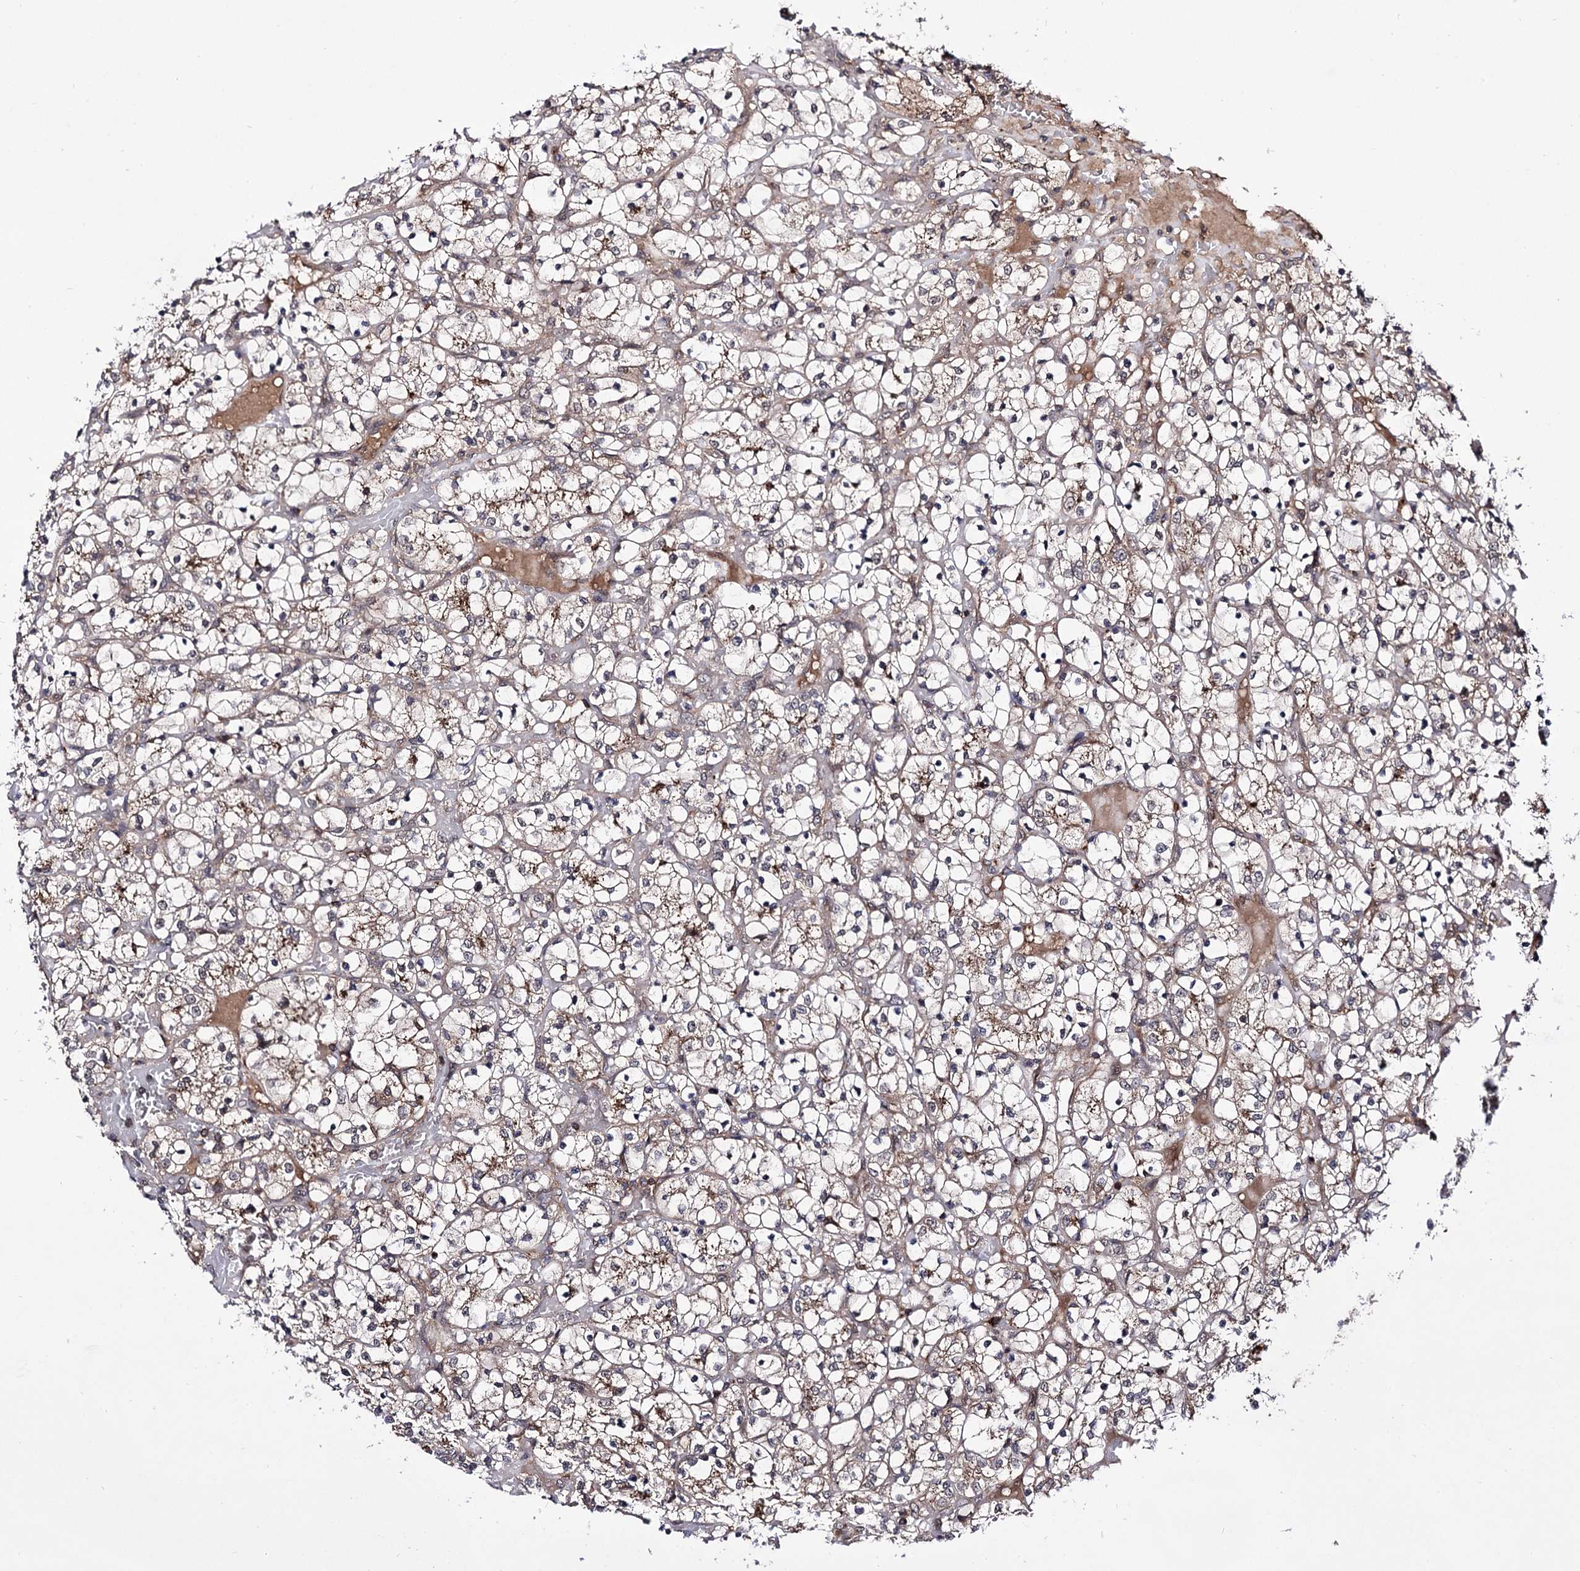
{"staining": {"intensity": "moderate", "quantity": ">75%", "location": "cytoplasmic/membranous"}, "tissue": "renal cancer", "cell_type": "Tumor cells", "image_type": "cancer", "snomed": [{"axis": "morphology", "description": "Adenocarcinoma, NOS"}, {"axis": "topography", "description": "Kidney"}], "caption": "Renal cancer tissue exhibits moderate cytoplasmic/membranous expression in approximately >75% of tumor cells", "gene": "MICAL2", "patient": {"sex": "female", "age": 69}}